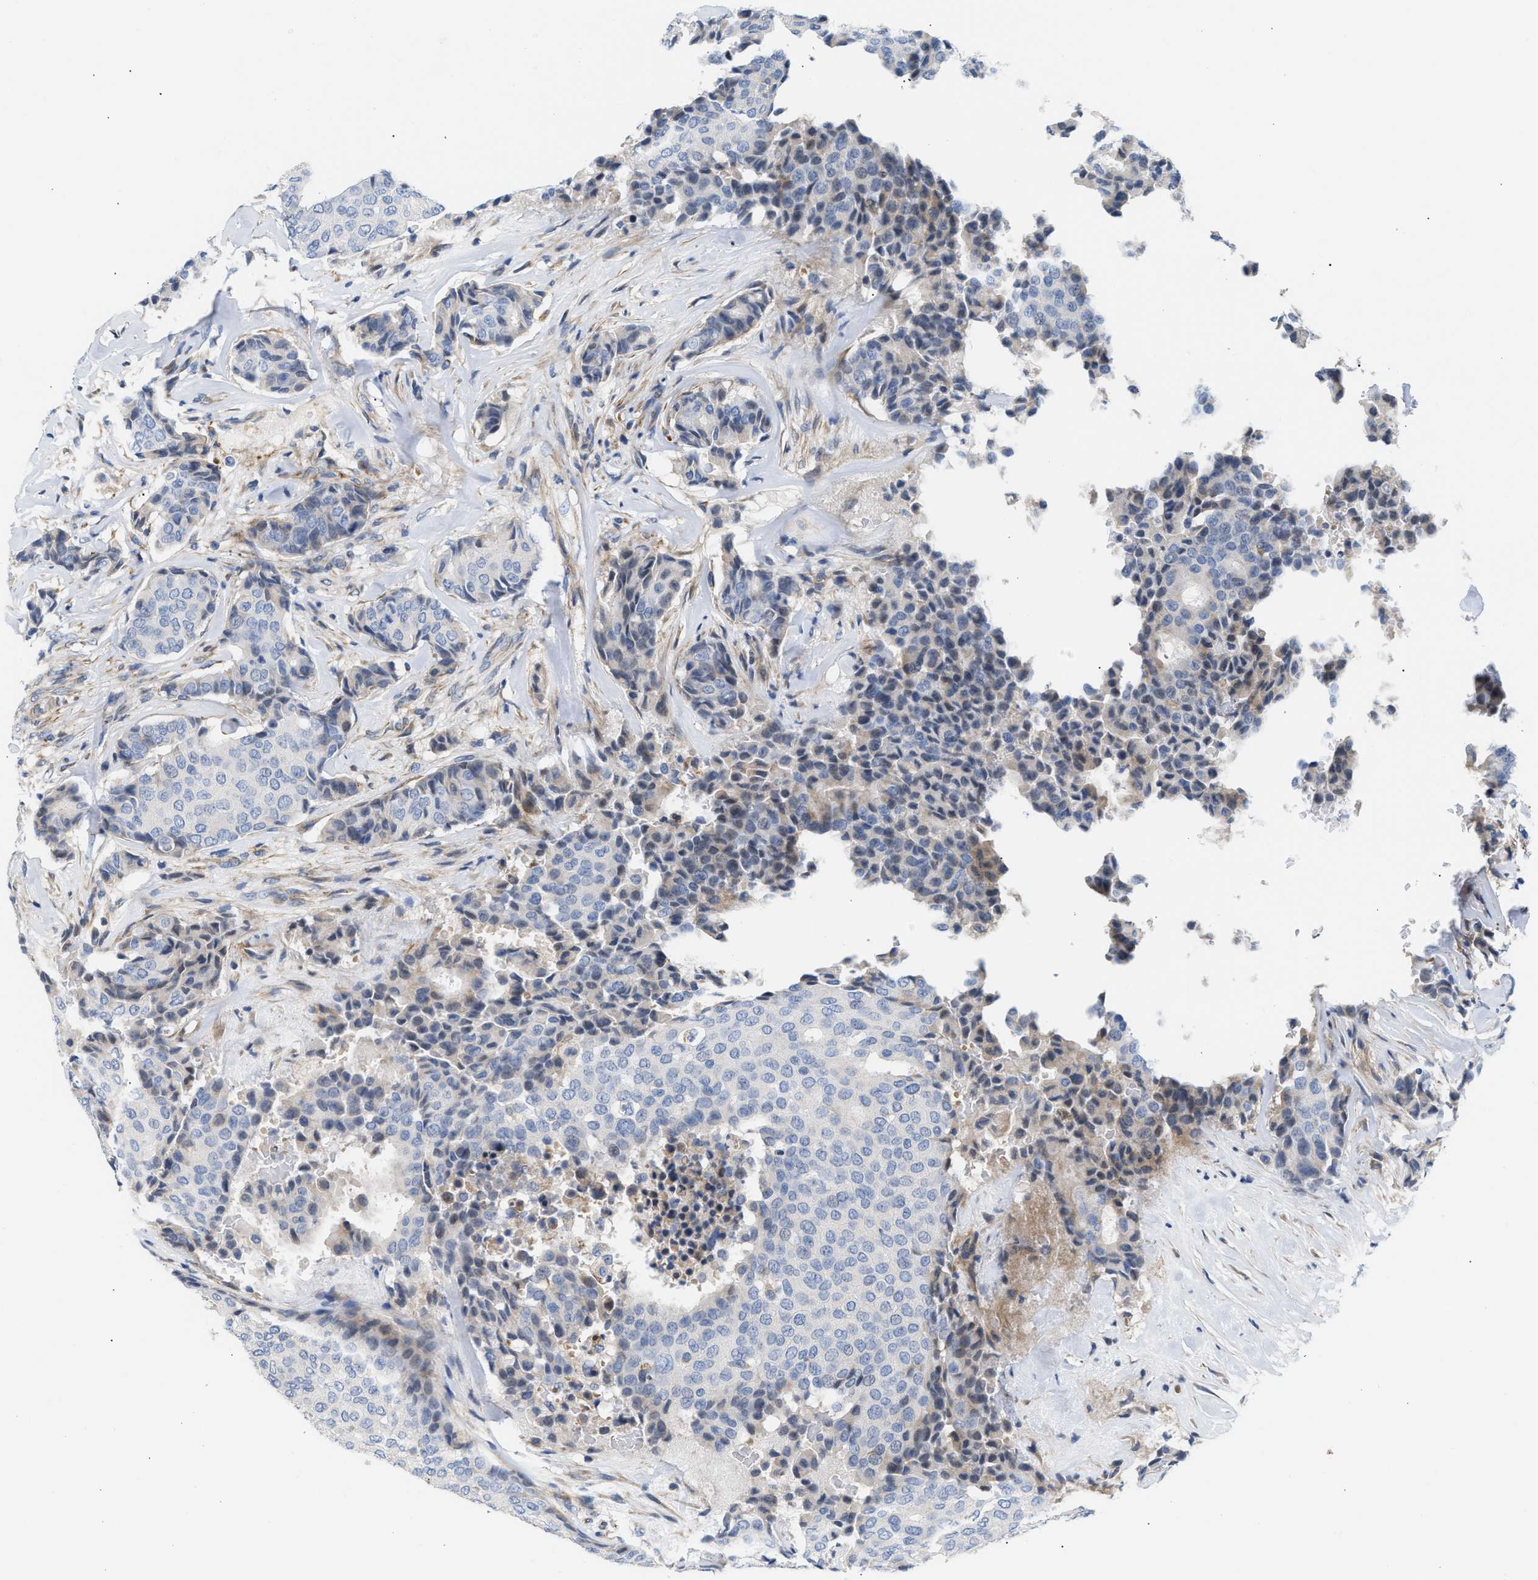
{"staining": {"intensity": "negative", "quantity": "none", "location": "none"}, "tissue": "breast cancer", "cell_type": "Tumor cells", "image_type": "cancer", "snomed": [{"axis": "morphology", "description": "Duct carcinoma"}, {"axis": "topography", "description": "Breast"}], "caption": "The histopathology image exhibits no significant positivity in tumor cells of breast cancer.", "gene": "TFPI", "patient": {"sex": "female", "age": 75}}